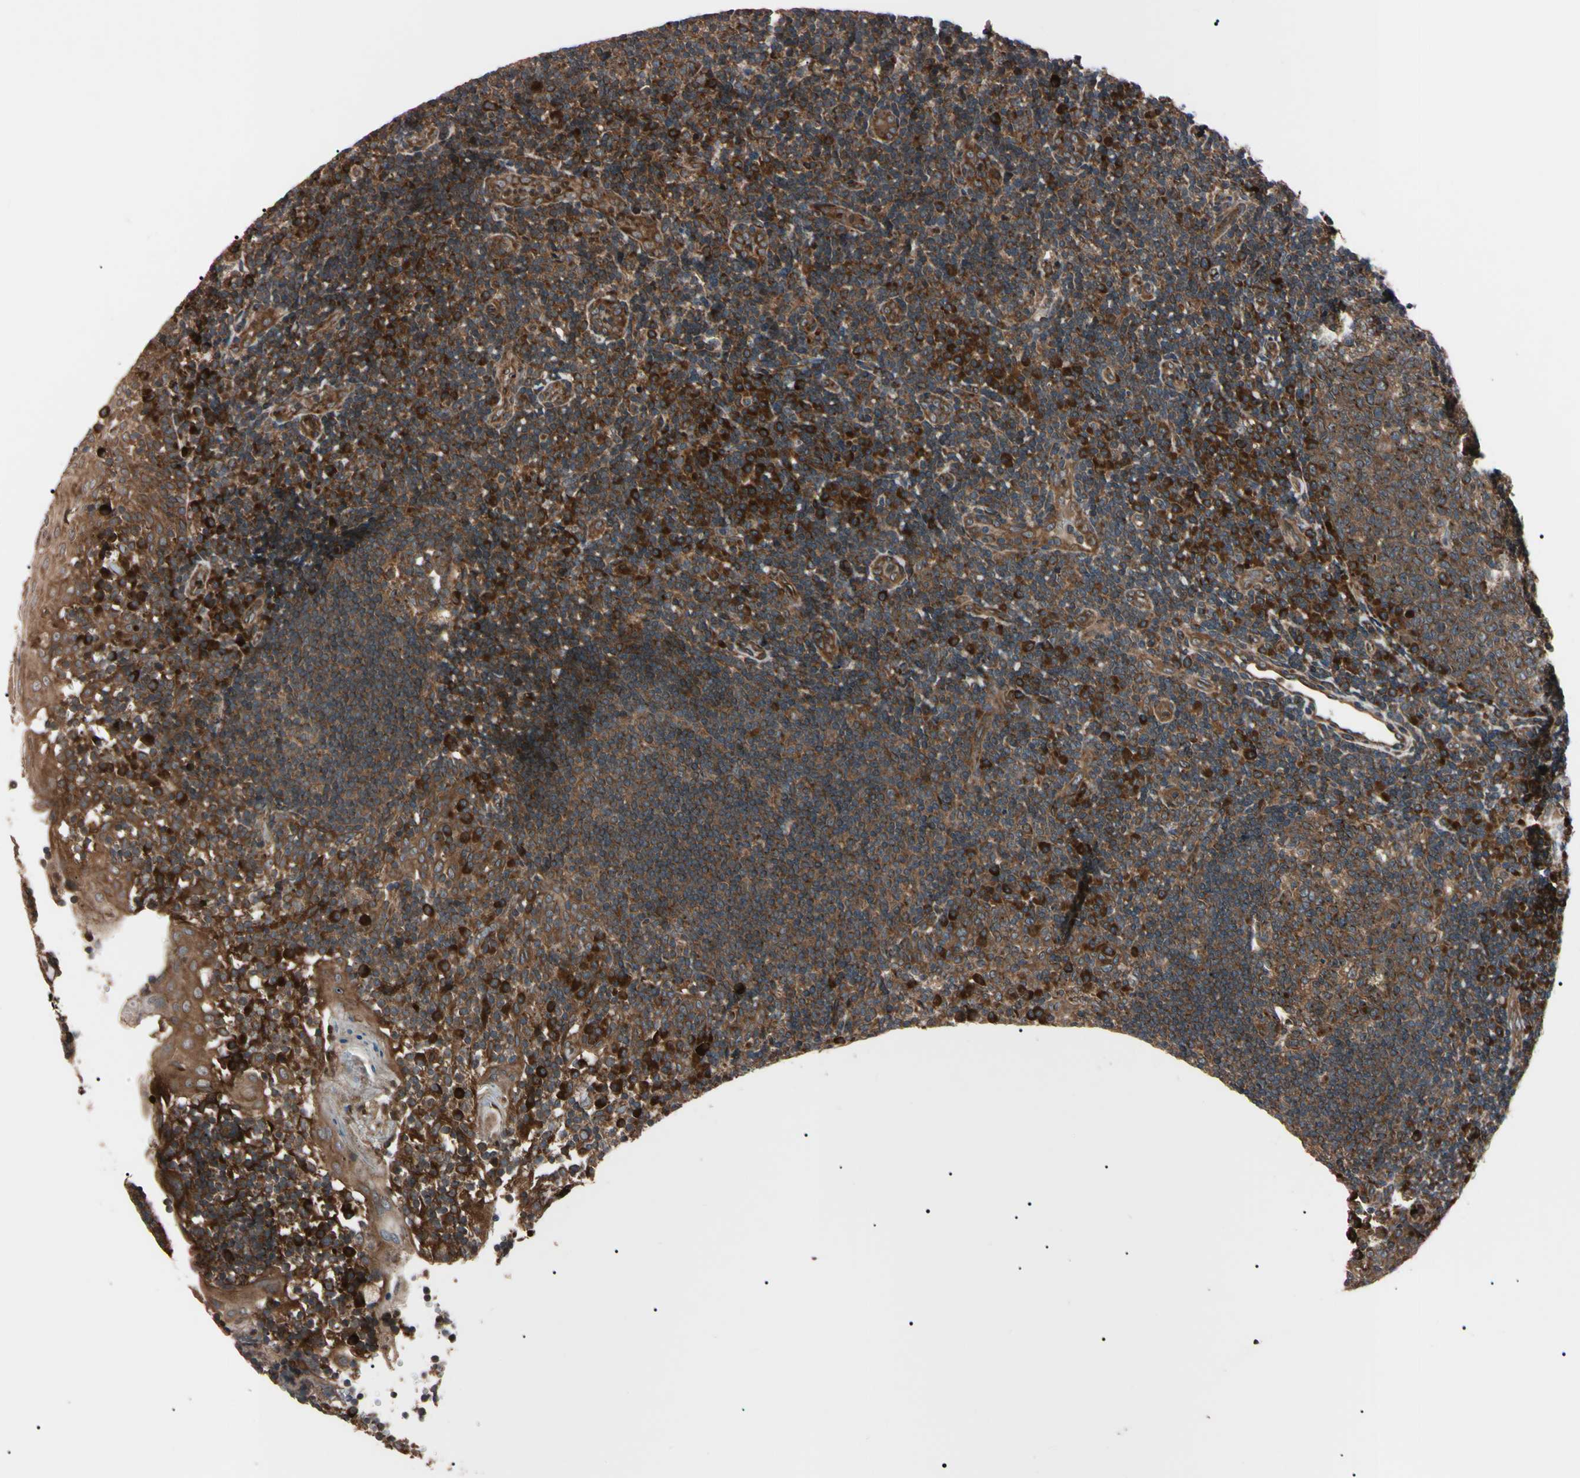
{"staining": {"intensity": "strong", "quantity": ">75%", "location": "cytoplasmic/membranous"}, "tissue": "tonsil", "cell_type": "Germinal center cells", "image_type": "normal", "snomed": [{"axis": "morphology", "description": "Normal tissue, NOS"}, {"axis": "topography", "description": "Tonsil"}], "caption": "Immunohistochemical staining of normal human tonsil reveals strong cytoplasmic/membranous protein positivity in about >75% of germinal center cells. (brown staining indicates protein expression, while blue staining denotes nuclei).", "gene": "GUCY1B1", "patient": {"sex": "female", "age": 40}}